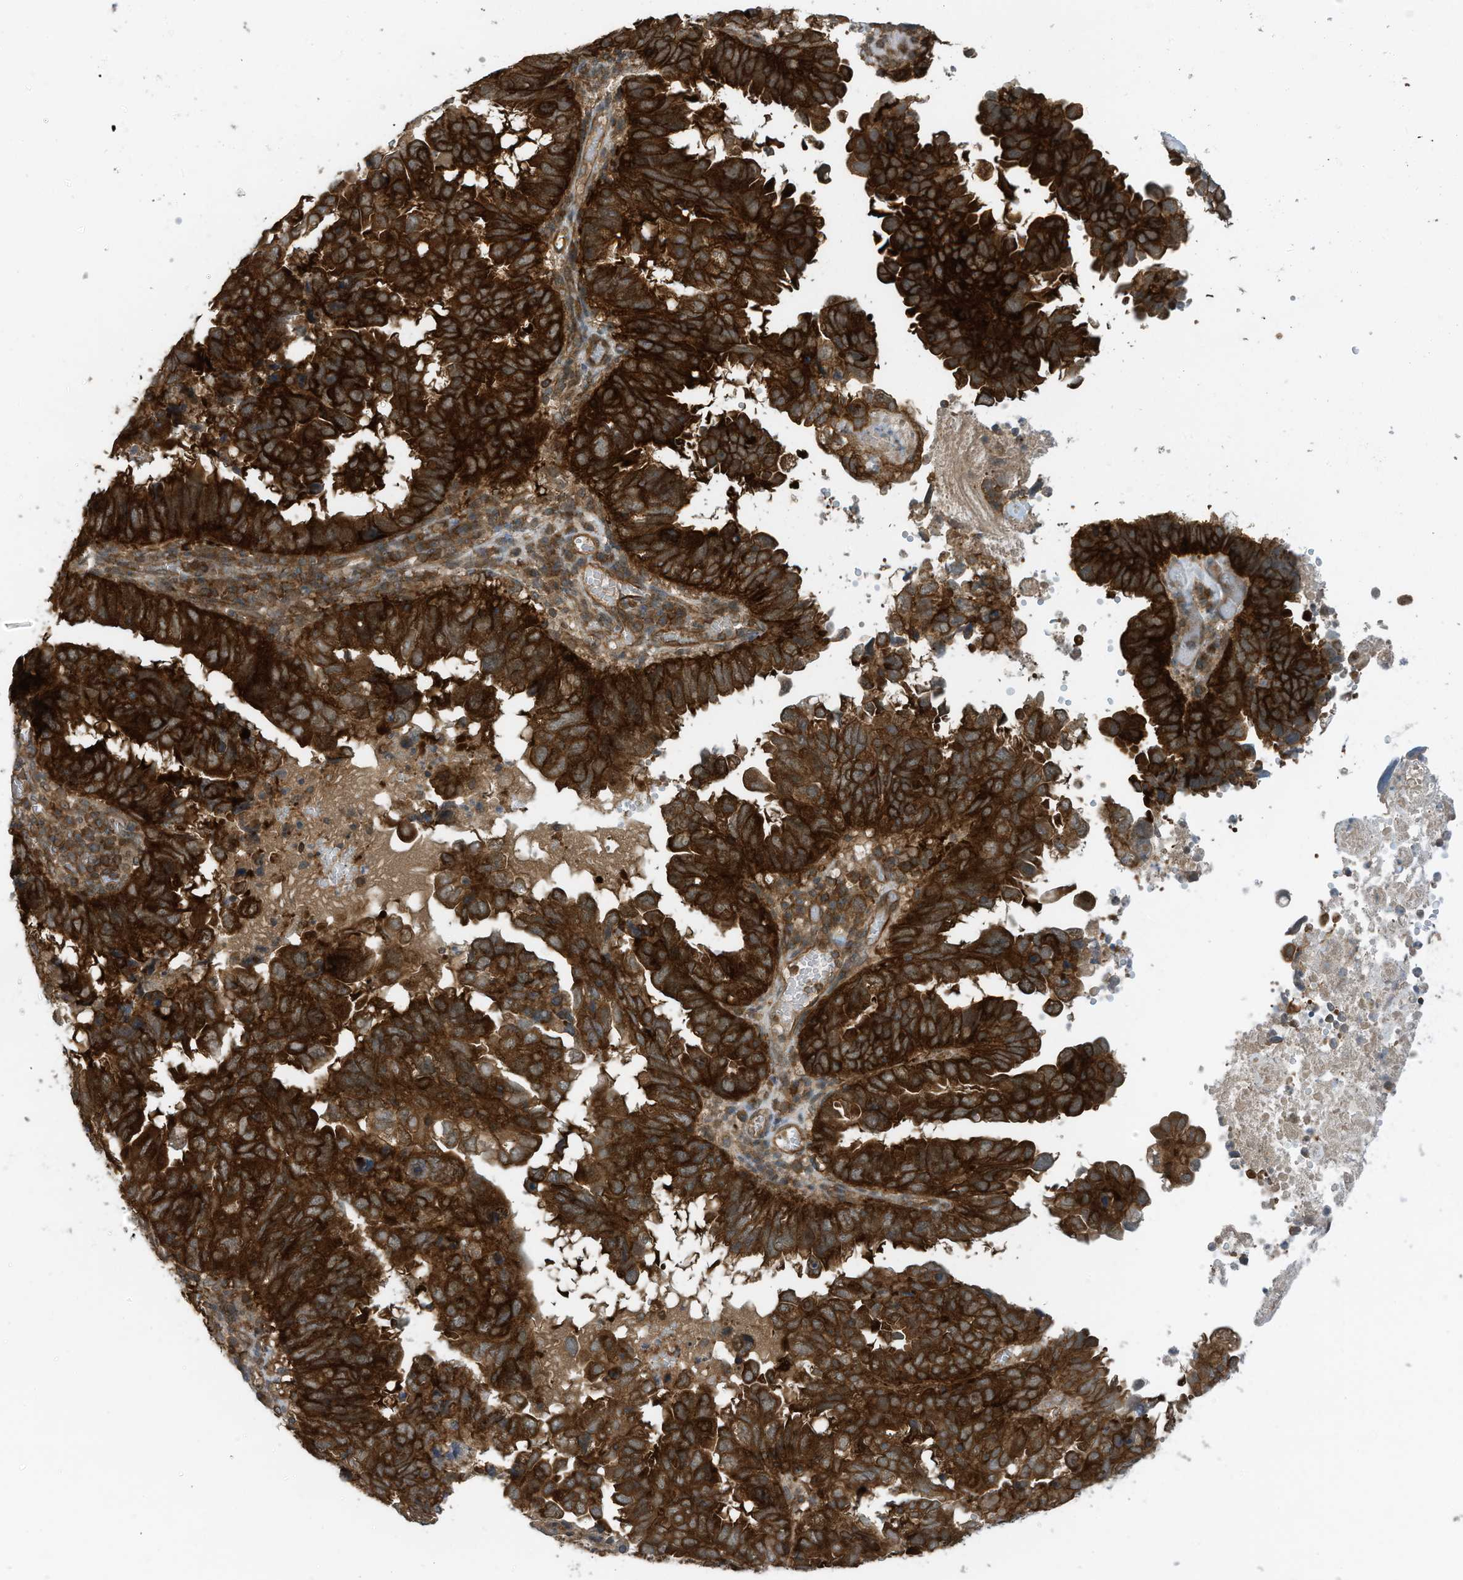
{"staining": {"intensity": "strong", "quantity": ">75%", "location": "cytoplasmic/membranous"}, "tissue": "endometrial cancer", "cell_type": "Tumor cells", "image_type": "cancer", "snomed": [{"axis": "morphology", "description": "Adenocarcinoma, NOS"}, {"axis": "topography", "description": "Uterus"}], "caption": "A high-resolution micrograph shows IHC staining of endometrial cancer (adenocarcinoma), which shows strong cytoplasmic/membranous staining in approximately >75% of tumor cells.", "gene": "REPS1", "patient": {"sex": "female", "age": 77}}